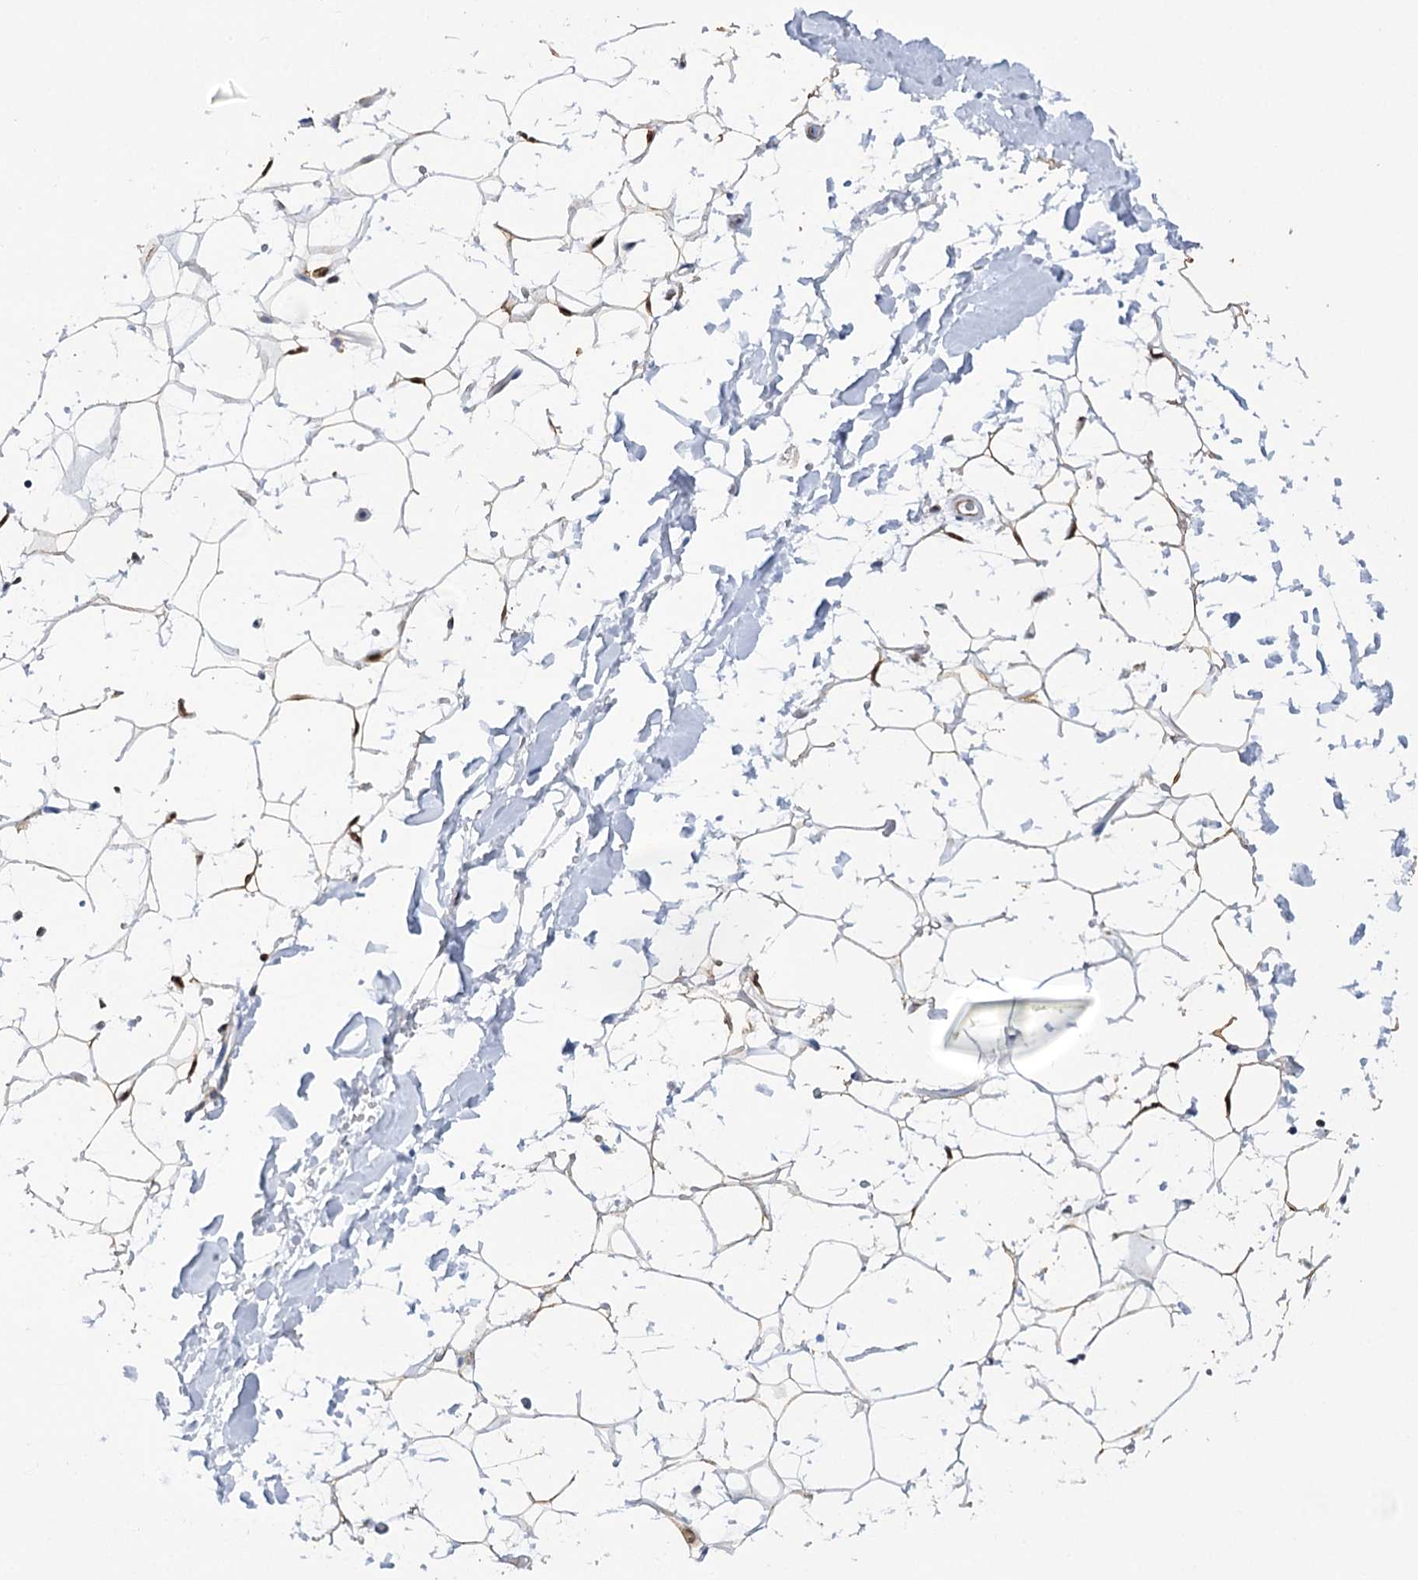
{"staining": {"intensity": "moderate", "quantity": ">75%", "location": "cytoplasmic/membranous,nuclear"}, "tissue": "adipose tissue", "cell_type": "Adipocytes", "image_type": "normal", "snomed": [{"axis": "morphology", "description": "Normal tissue, NOS"}, {"axis": "topography", "description": "Breast"}], "caption": "Brown immunohistochemical staining in normal adipose tissue shows moderate cytoplasmic/membranous,nuclear staining in about >75% of adipocytes.", "gene": "NFU1", "patient": {"sex": "female", "age": 26}}